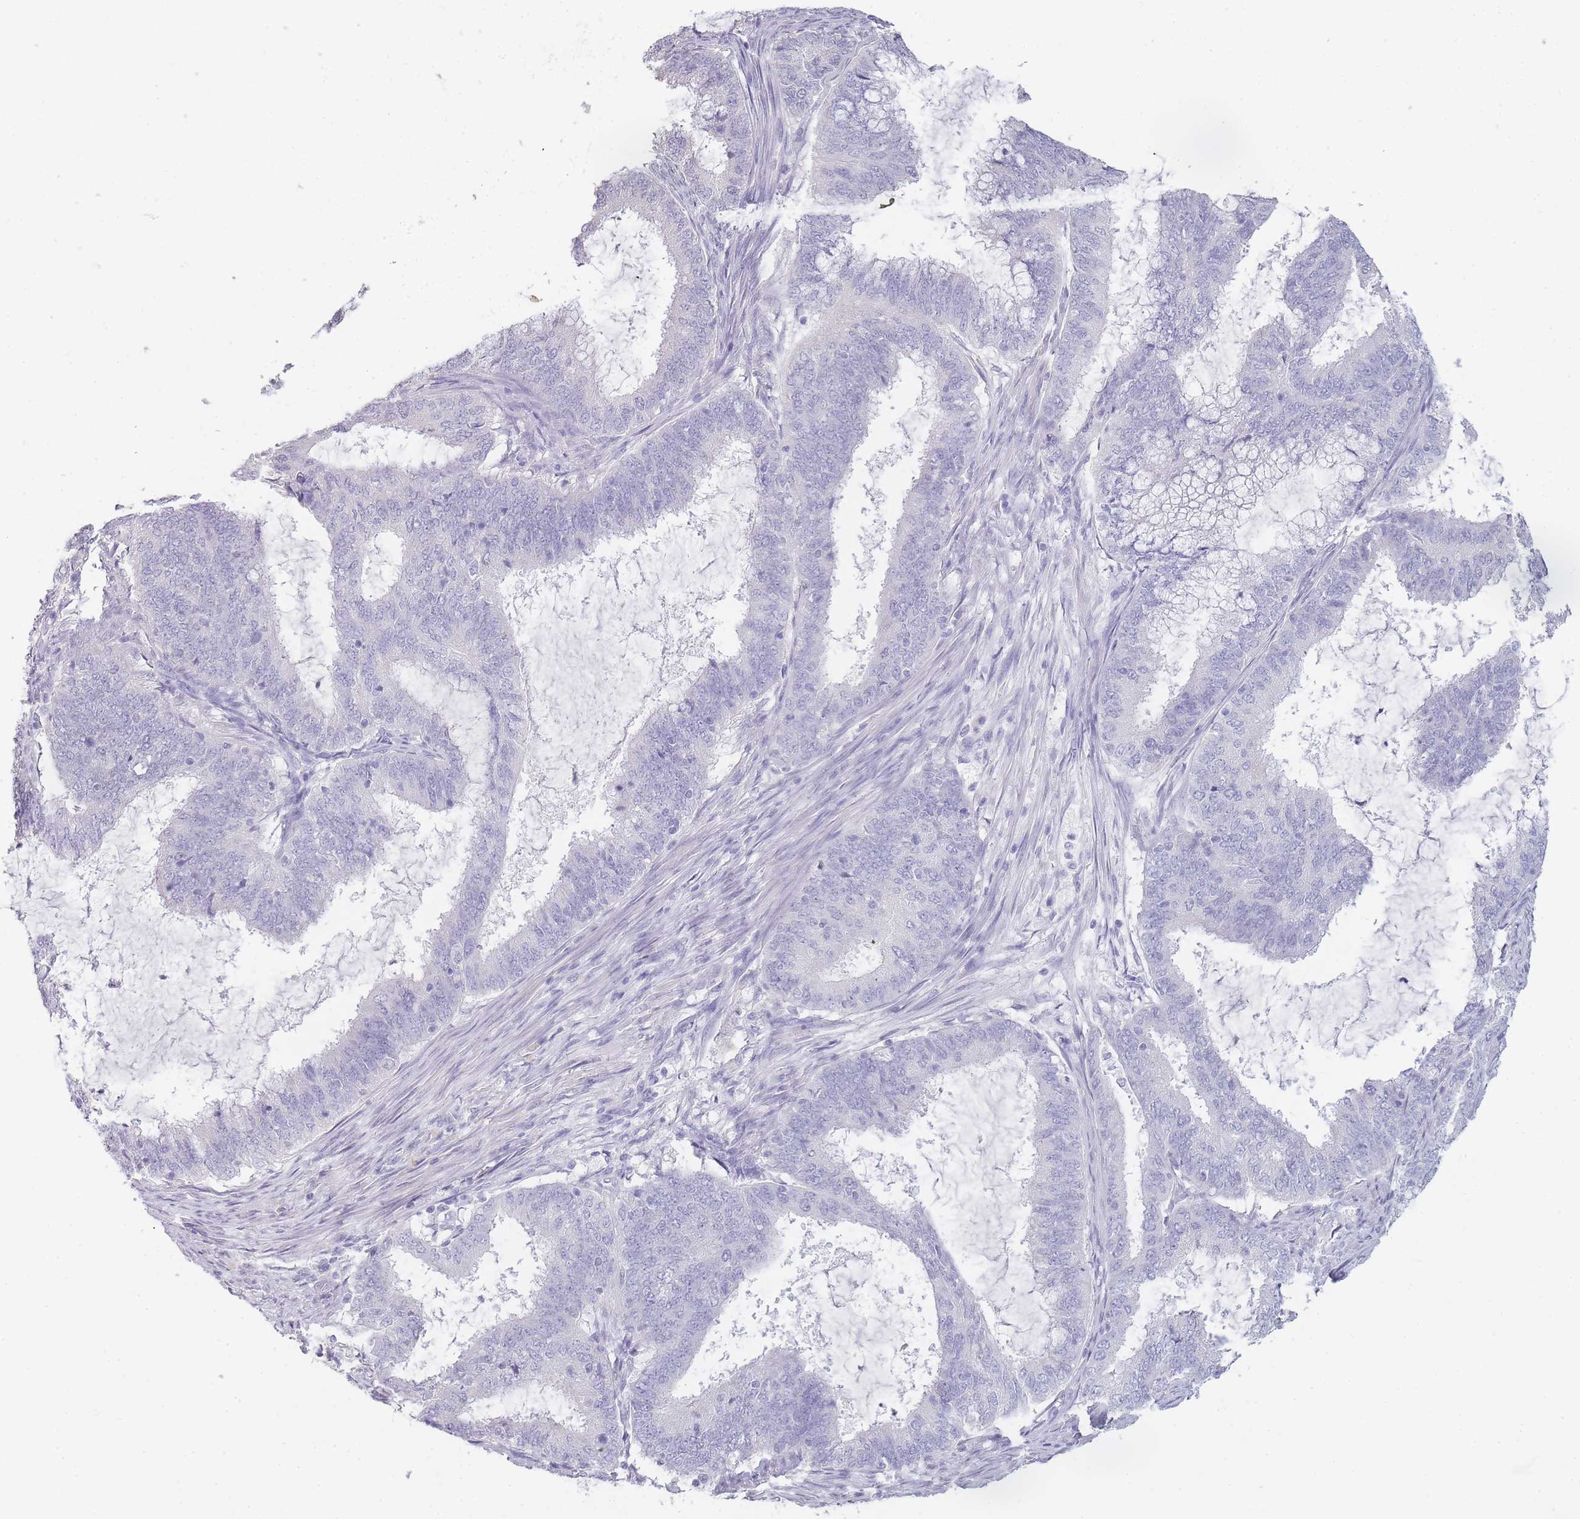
{"staining": {"intensity": "negative", "quantity": "none", "location": "none"}, "tissue": "endometrial cancer", "cell_type": "Tumor cells", "image_type": "cancer", "snomed": [{"axis": "morphology", "description": "Adenocarcinoma, NOS"}, {"axis": "topography", "description": "Endometrium"}], "caption": "Tumor cells are negative for brown protein staining in endometrial adenocarcinoma. (IHC, brightfield microscopy, high magnification).", "gene": "INS", "patient": {"sex": "female", "age": 51}}